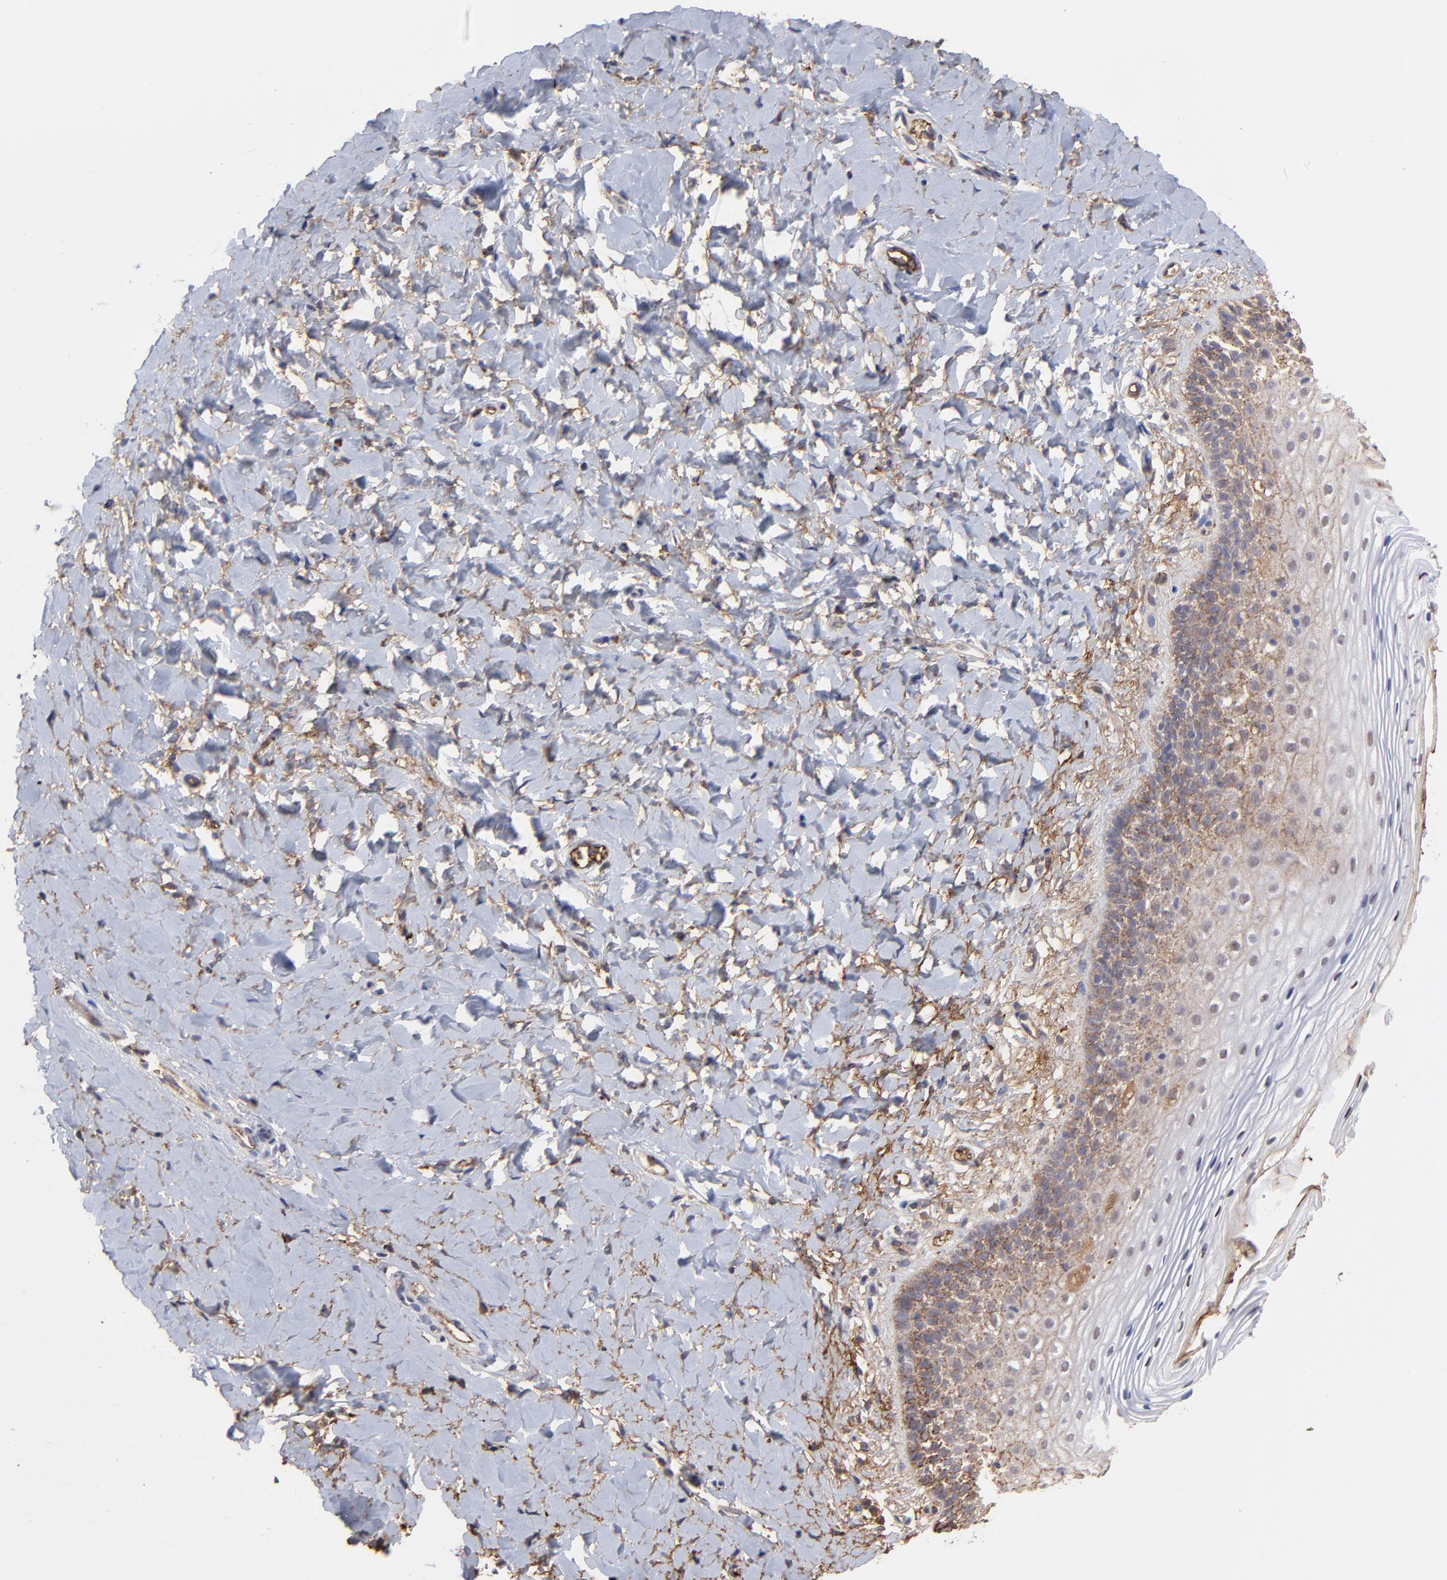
{"staining": {"intensity": "weak", "quantity": "25%-75%", "location": "cytoplasmic/membranous,nuclear"}, "tissue": "vagina", "cell_type": "Squamous epithelial cells", "image_type": "normal", "snomed": [{"axis": "morphology", "description": "Normal tissue, NOS"}, {"axis": "topography", "description": "Vagina"}], "caption": "Immunohistochemical staining of normal vagina demonstrates weak cytoplasmic/membranous,nuclear protein expression in approximately 25%-75% of squamous epithelial cells. (brown staining indicates protein expression, while blue staining denotes nuclei).", "gene": "PSMD14", "patient": {"sex": "female", "age": 55}}